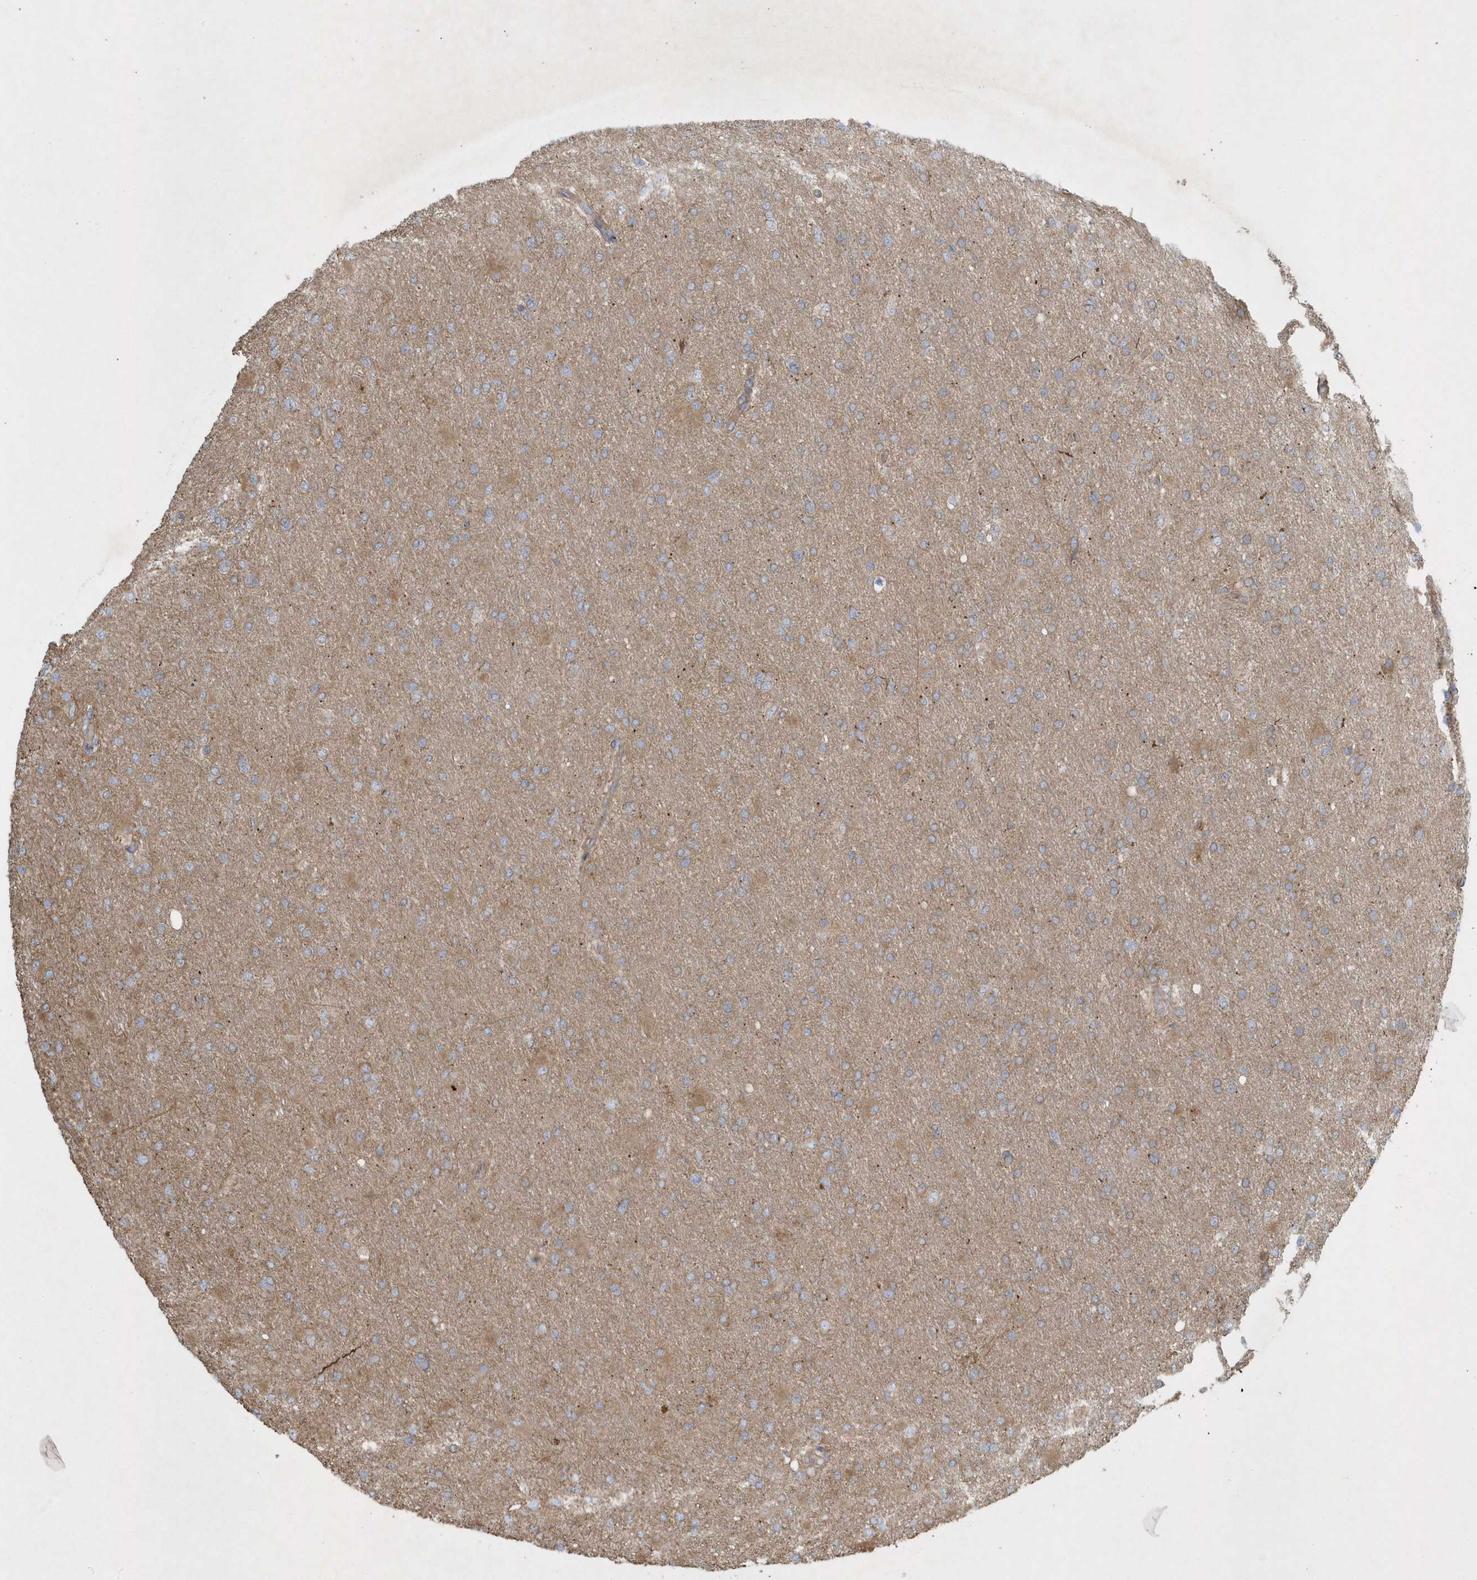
{"staining": {"intensity": "moderate", "quantity": "25%-75%", "location": "cytoplasmic/membranous"}, "tissue": "glioma", "cell_type": "Tumor cells", "image_type": "cancer", "snomed": [{"axis": "morphology", "description": "Glioma, malignant, High grade"}, {"axis": "topography", "description": "Cerebral cortex"}], "caption": "Human malignant glioma (high-grade) stained with a protein marker exhibits moderate staining in tumor cells.", "gene": "SLC38A2", "patient": {"sex": "female", "age": 36}}